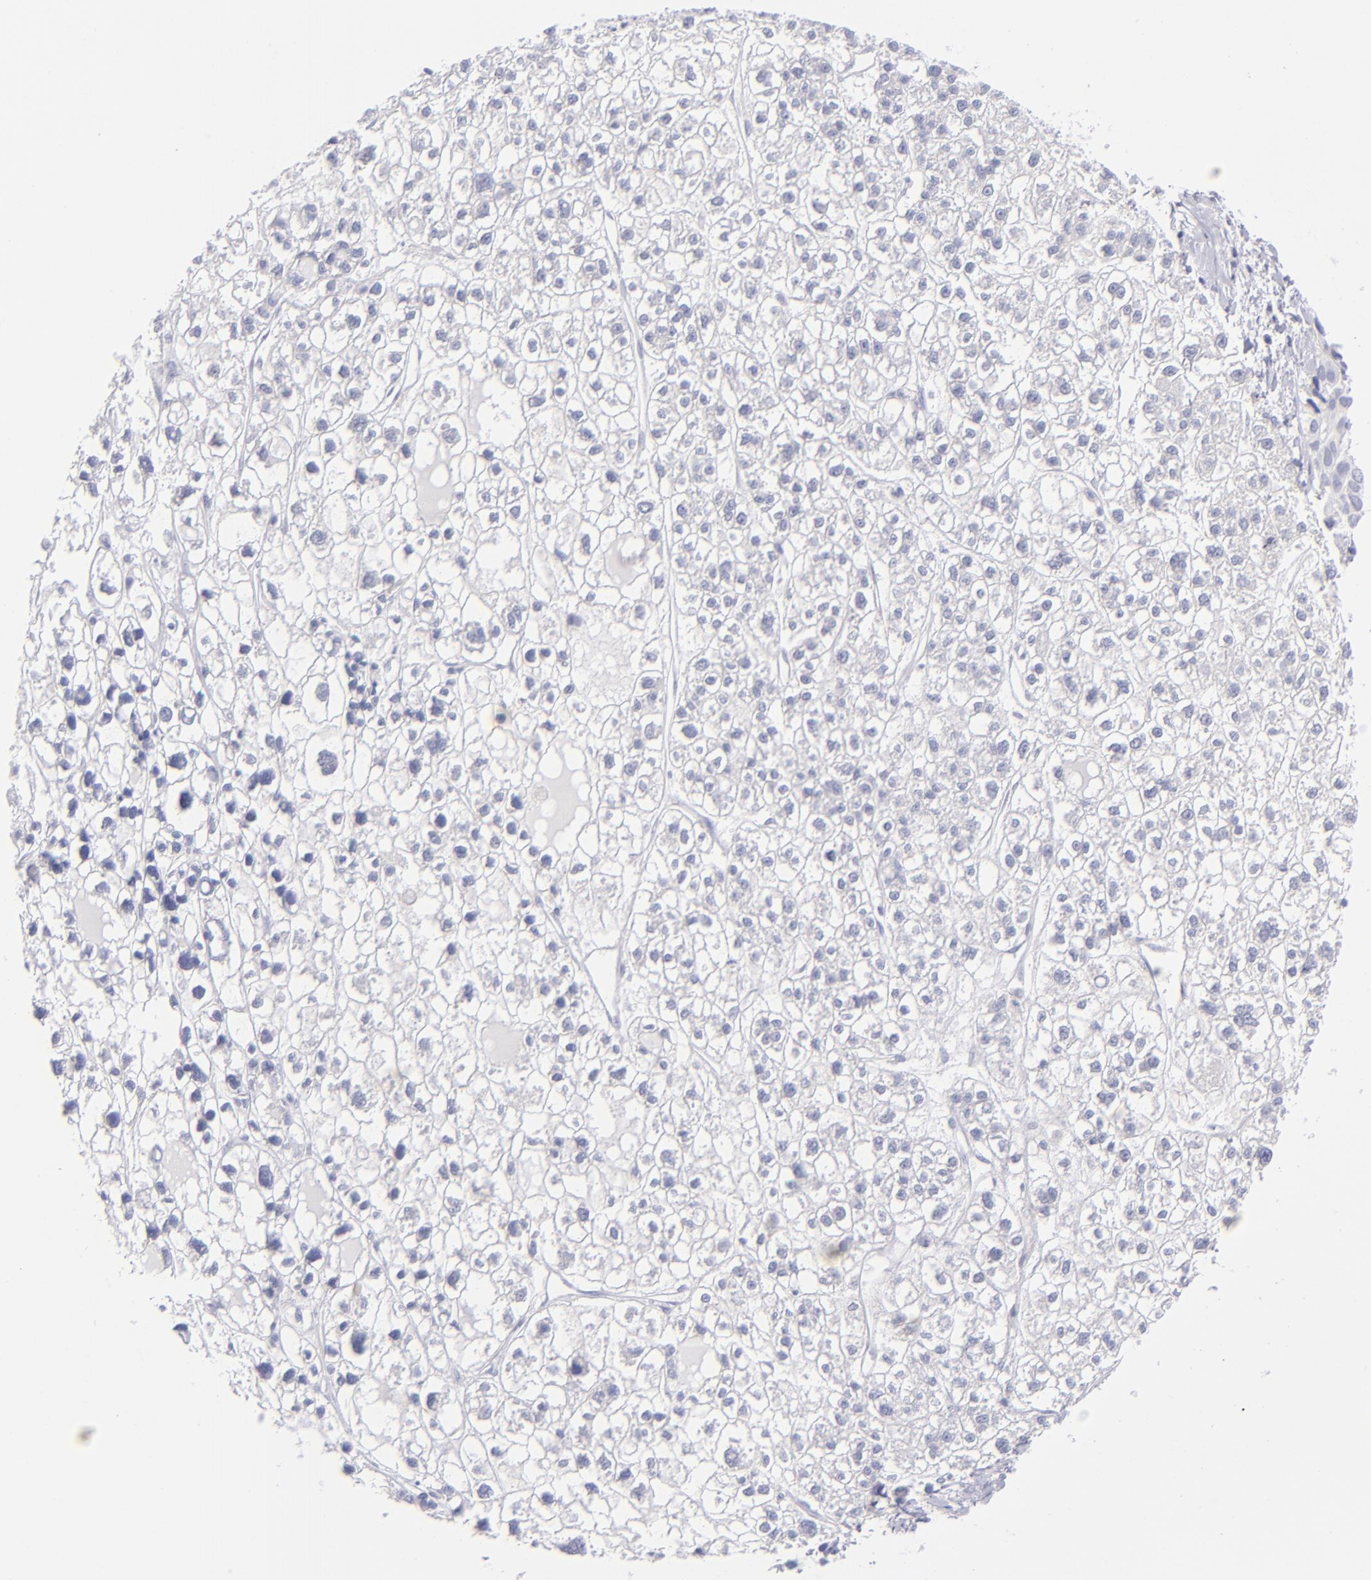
{"staining": {"intensity": "negative", "quantity": "none", "location": "none"}, "tissue": "liver cancer", "cell_type": "Tumor cells", "image_type": "cancer", "snomed": [{"axis": "morphology", "description": "Carcinoma, Hepatocellular, NOS"}, {"axis": "topography", "description": "Liver"}], "caption": "IHC image of liver cancer stained for a protein (brown), which reveals no positivity in tumor cells.", "gene": "MYH11", "patient": {"sex": "female", "age": 85}}